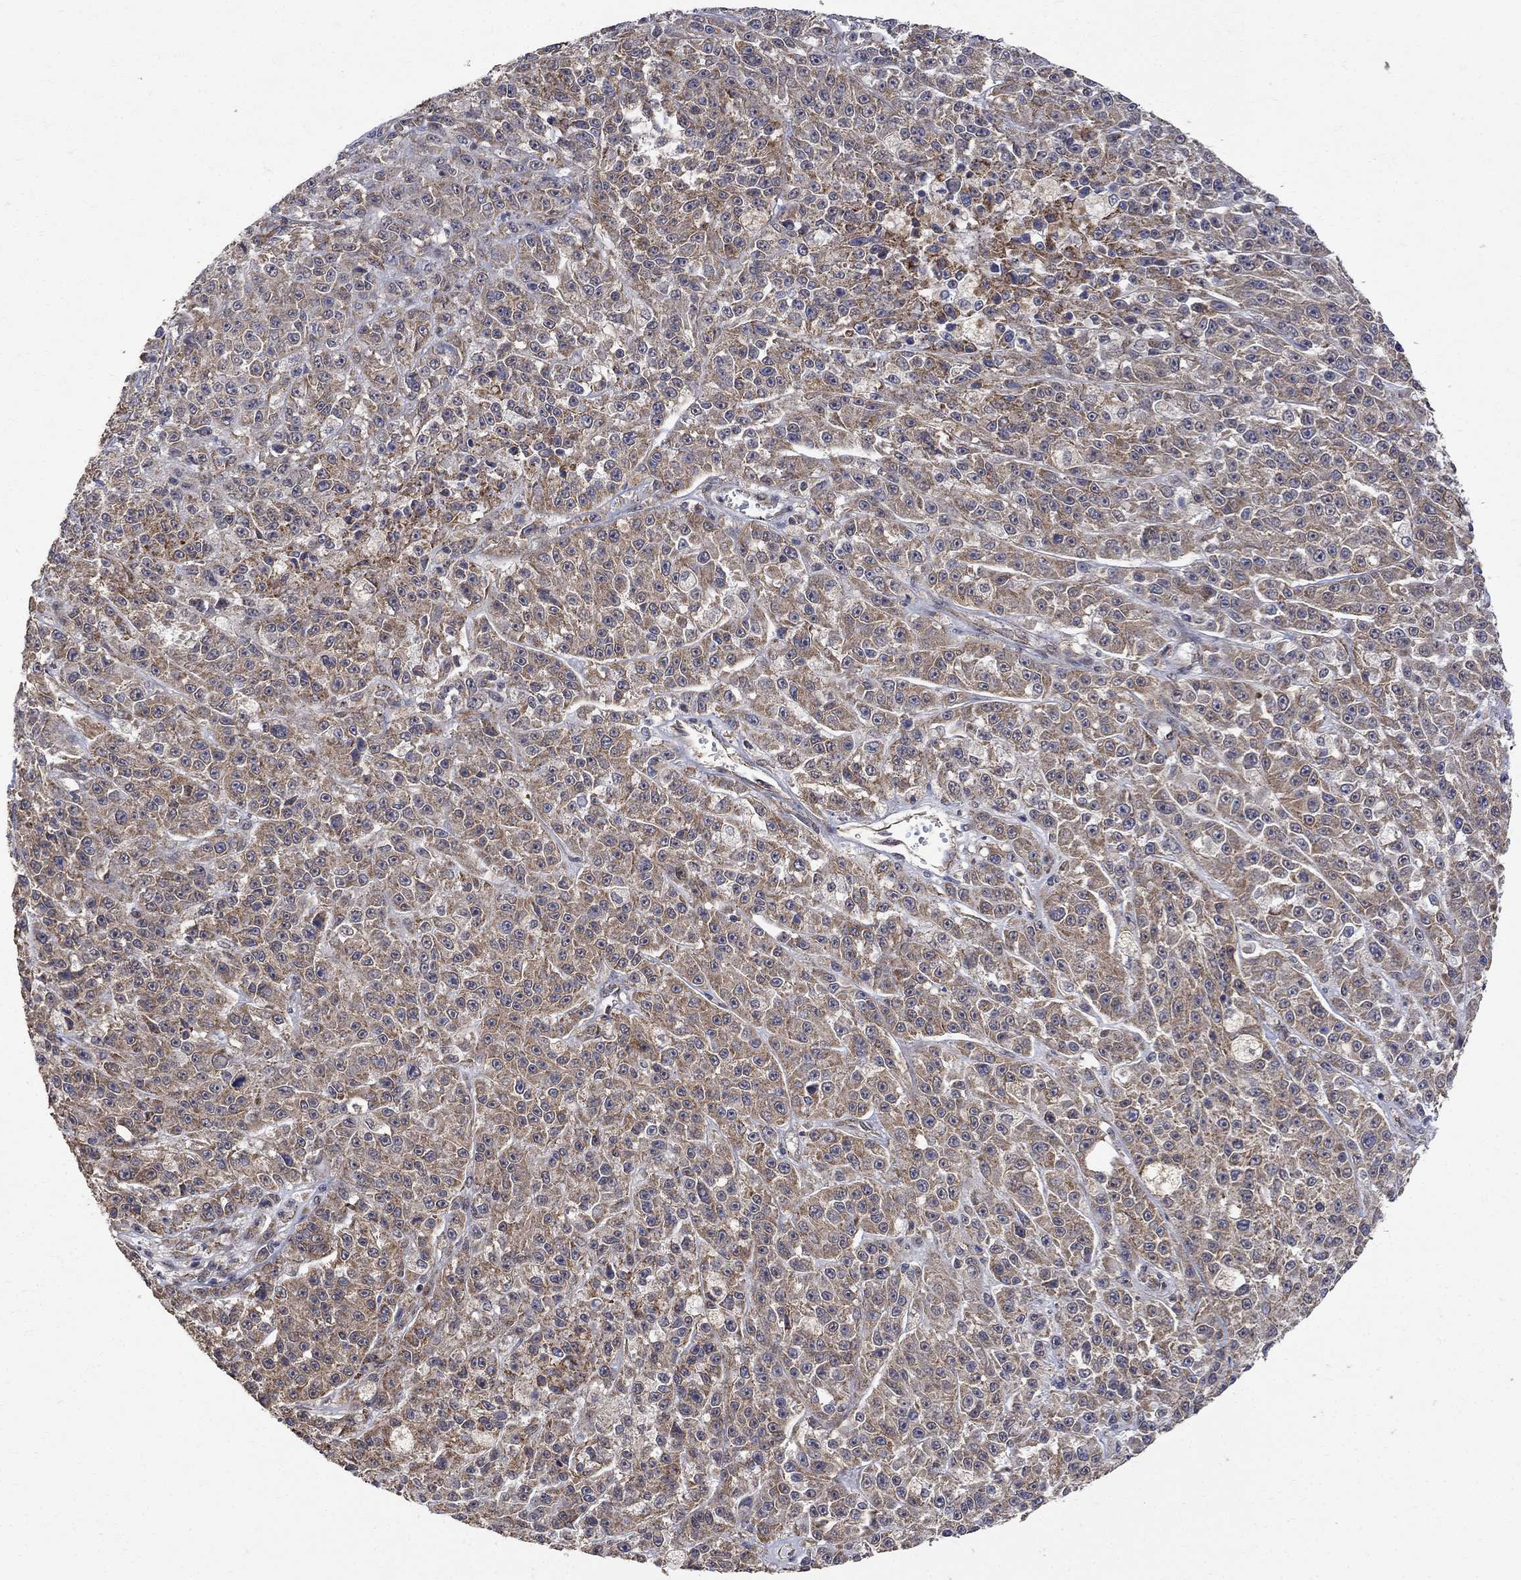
{"staining": {"intensity": "moderate", "quantity": "25%-75%", "location": "cytoplasmic/membranous"}, "tissue": "melanoma", "cell_type": "Tumor cells", "image_type": "cancer", "snomed": [{"axis": "morphology", "description": "Malignant melanoma, NOS"}, {"axis": "topography", "description": "Skin"}], "caption": "Melanoma tissue exhibits moderate cytoplasmic/membranous staining in about 25%-75% of tumor cells, visualized by immunohistochemistry.", "gene": "ANKRA2", "patient": {"sex": "female", "age": 58}}